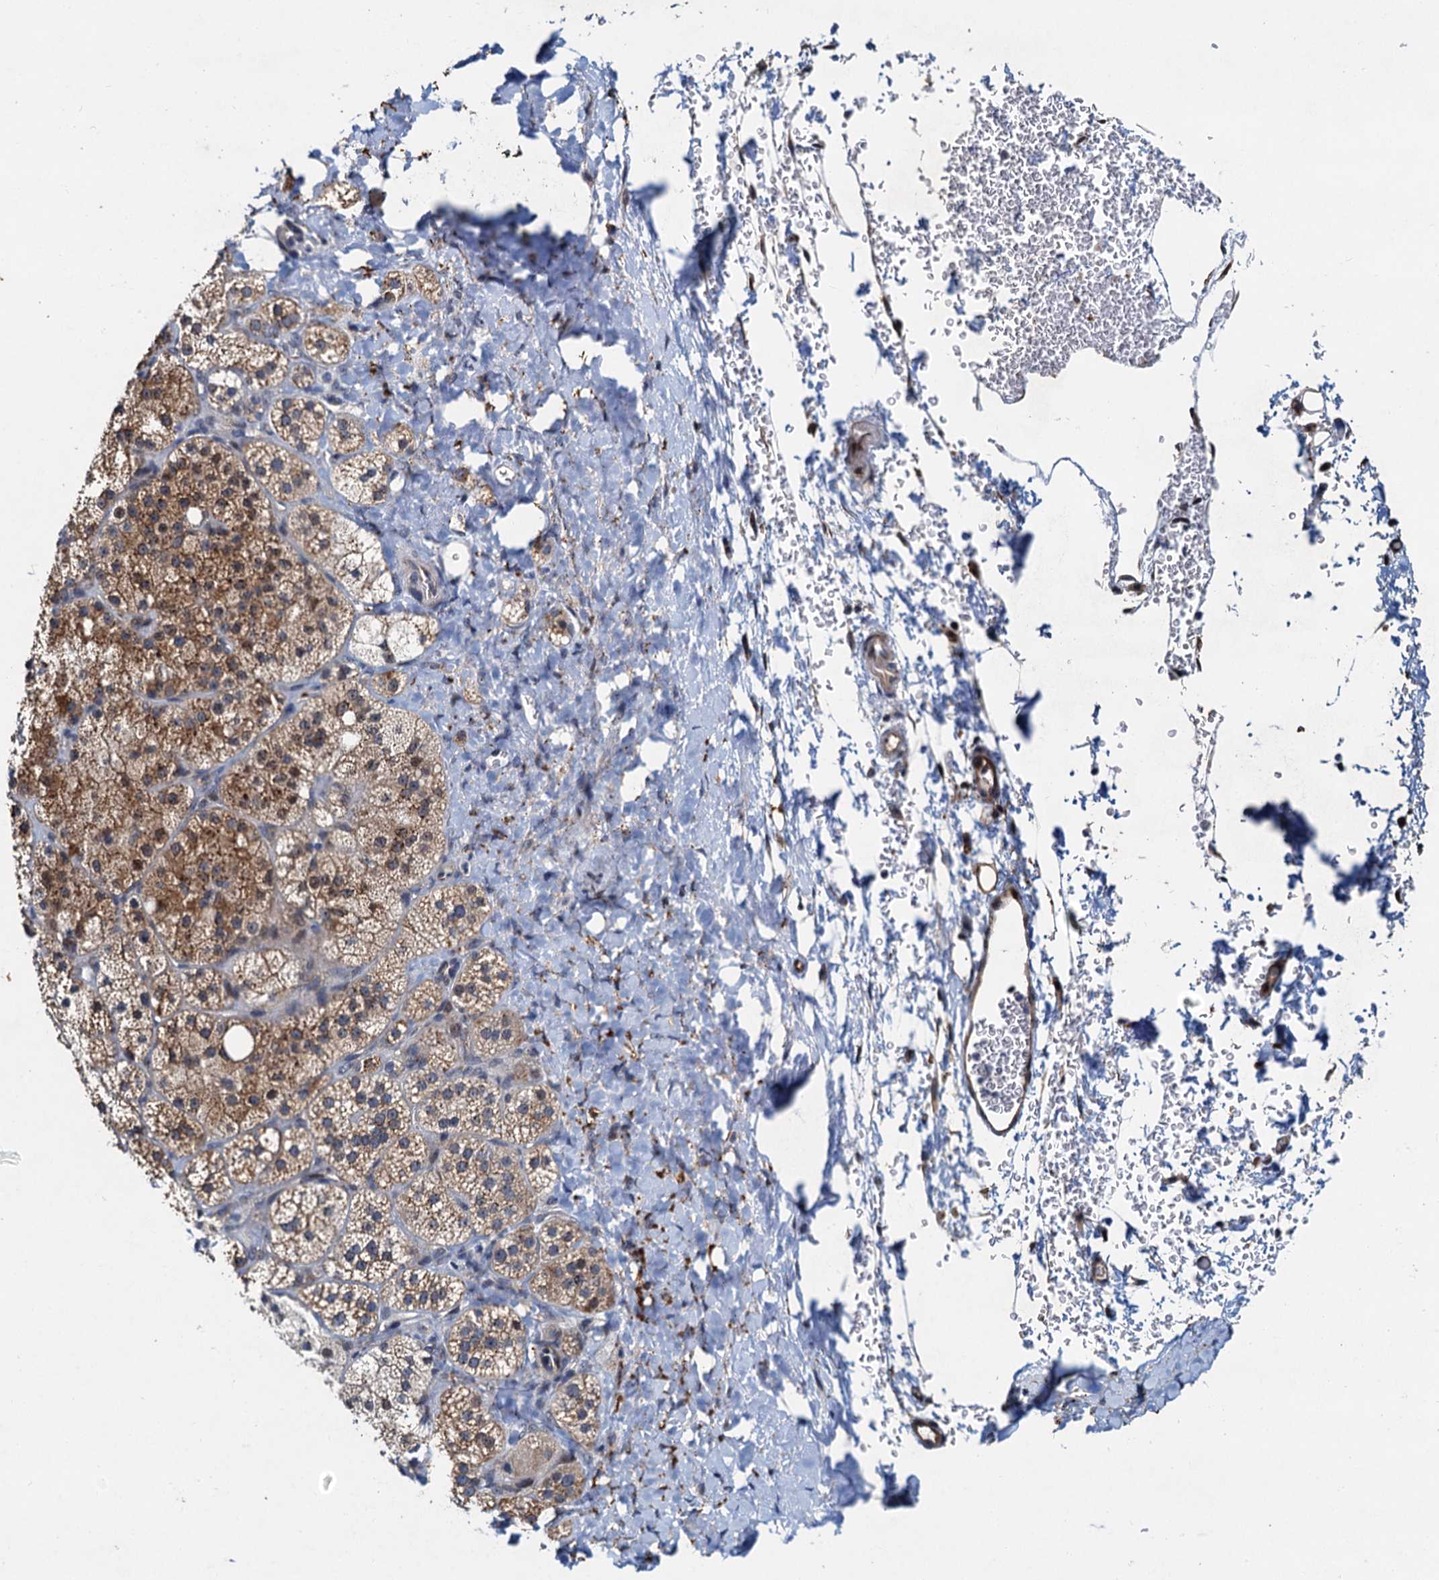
{"staining": {"intensity": "moderate", "quantity": ">75%", "location": "cytoplasmic/membranous,nuclear"}, "tissue": "adrenal gland", "cell_type": "Glandular cells", "image_type": "normal", "snomed": [{"axis": "morphology", "description": "Normal tissue, NOS"}, {"axis": "topography", "description": "Adrenal gland"}], "caption": "A medium amount of moderate cytoplasmic/membranous,nuclear staining is present in approximately >75% of glandular cells in normal adrenal gland.", "gene": "DNAJC21", "patient": {"sex": "male", "age": 61}}